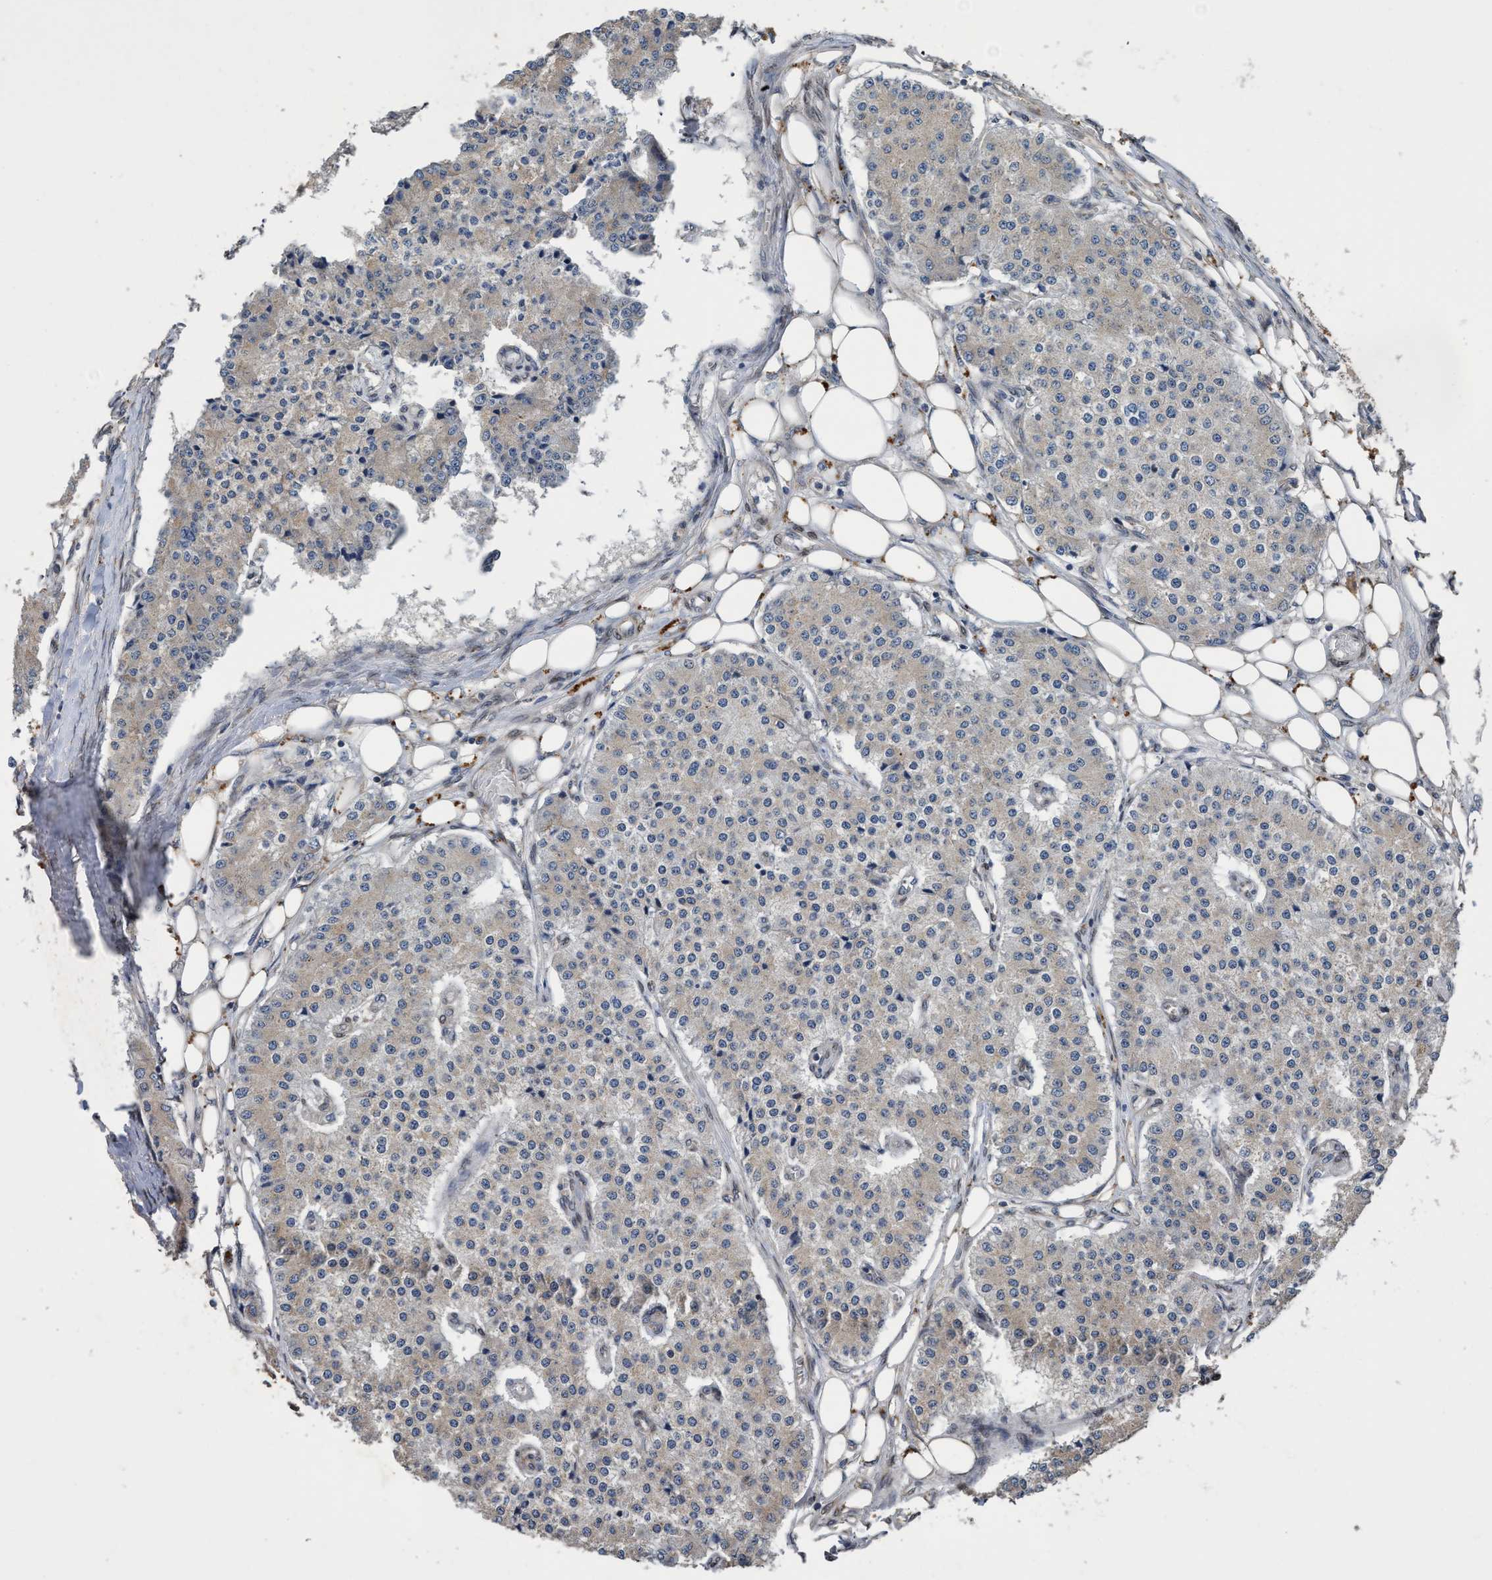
{"staining": {"intensity": "negative", "quantity": "none", "location": "none"}, "tissue": "carcinoid", "cell_type": "Tumor cells", "image_type": "cancer", "snomed": [{"axis": "morphology", "description": "Carcinoid, malignant, NOS"}, {"axis": "topography", "description": "Colon"}], "caption": "A photomicrograph of human malignant carcinoid is negative for staining in tumor cells.", "gene": "MACC1", "patient": {"sex": "female", "age": 52}}